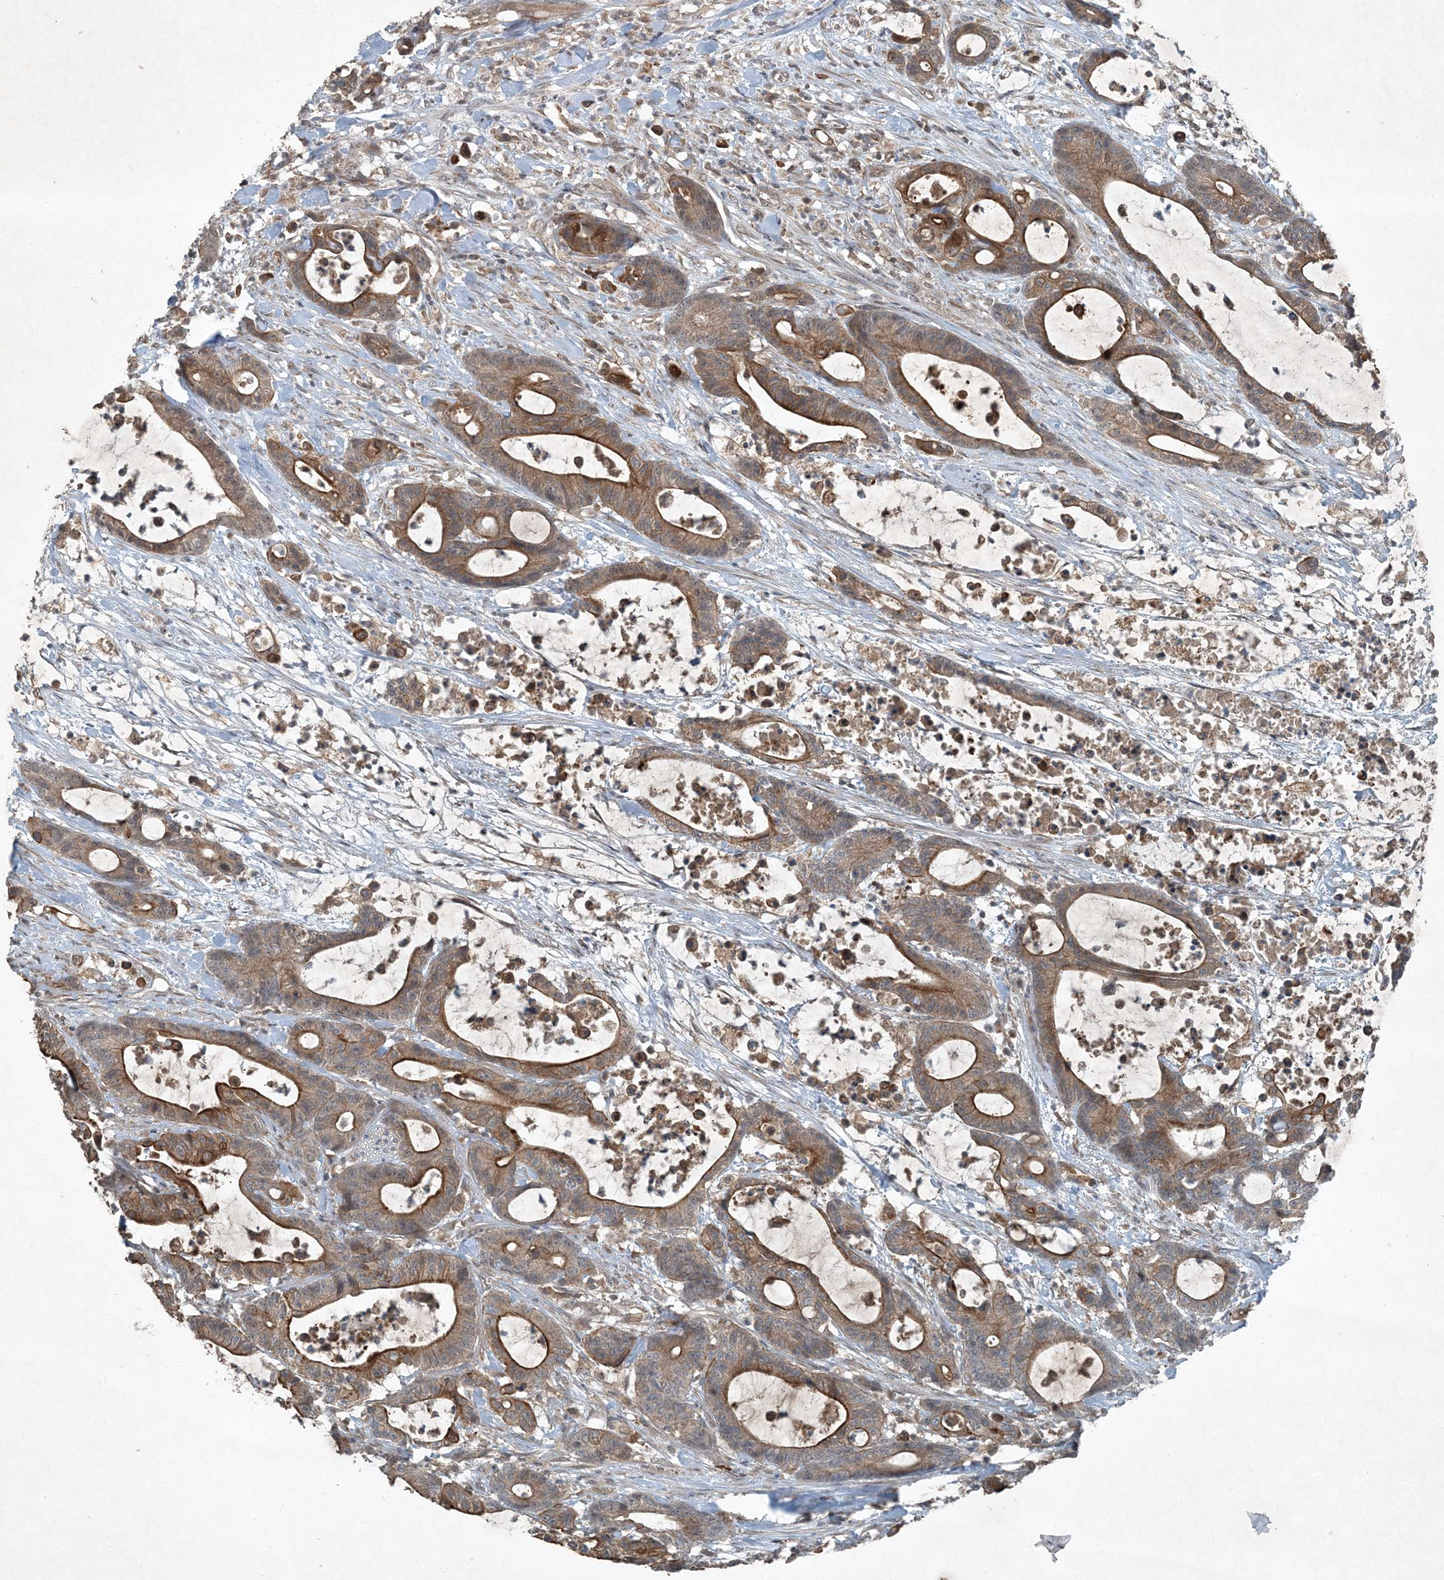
{"staining": {"intensity": "moderate", "quantity": ">75%", "location": "cytoplasmic/membranous"}, "tissue": "colorectal cancer", "cell_type": "Tumor cells", "image_type": "cancer", "snomed": [{"axis": "morphology", "description": "Adenocarcinoma, NOS"}, {"axis": "topography", "description": "Colon"}], "caption": "The image reveals immunohistochemical staining of colorectal cancer. There is moderate cytoplasmic/membranous expression is appreciated in approximately >75% of tumor cells. (DAB IHC with brightfield microscopy, high magnification).", "gene": "MDN1", "patient": {"sex": "female", "age": 84}}